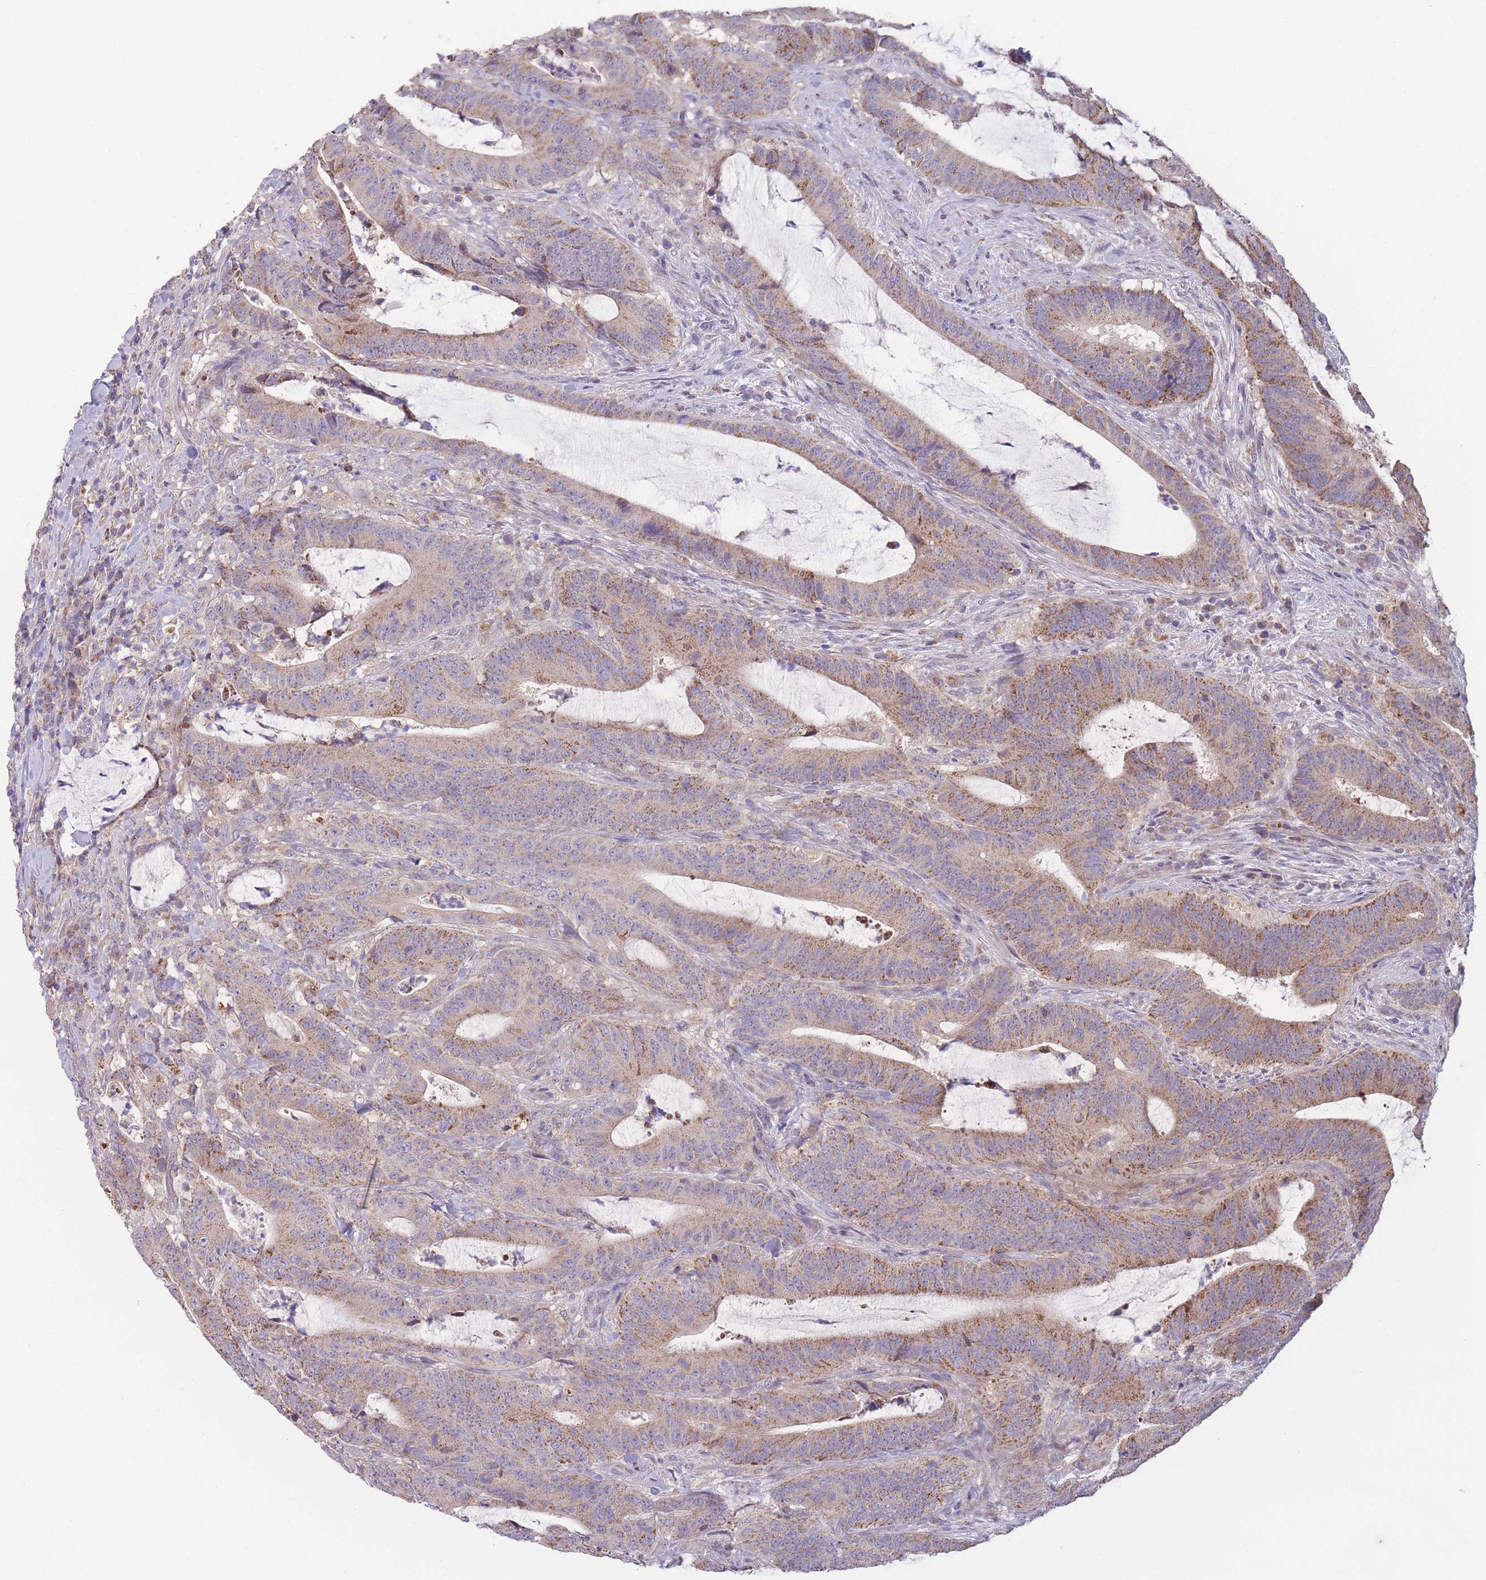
{"staining": {"intensity": "moderate", "quantity": "25%-75%", "location": "cytoplasmic/membranous"}, "tissue": "colorectal cancer", "cell_type": "Tumor cells", "image_type": "cancer", "snomed": [{"axis": "morphology", "description": "Adenocarcinoma, NOS"}, {"axis": "topography", "description": "Colon"}], "caption": "There is medium levels of moderate cytoplasmic/membranous expression in tumor cells of adenocarcinoma (colorectal), as demonstrated by immunohistochemical staining (brown color).", "gene": "SLC25A42", "patient": {"sex": "female", "age": 43}}